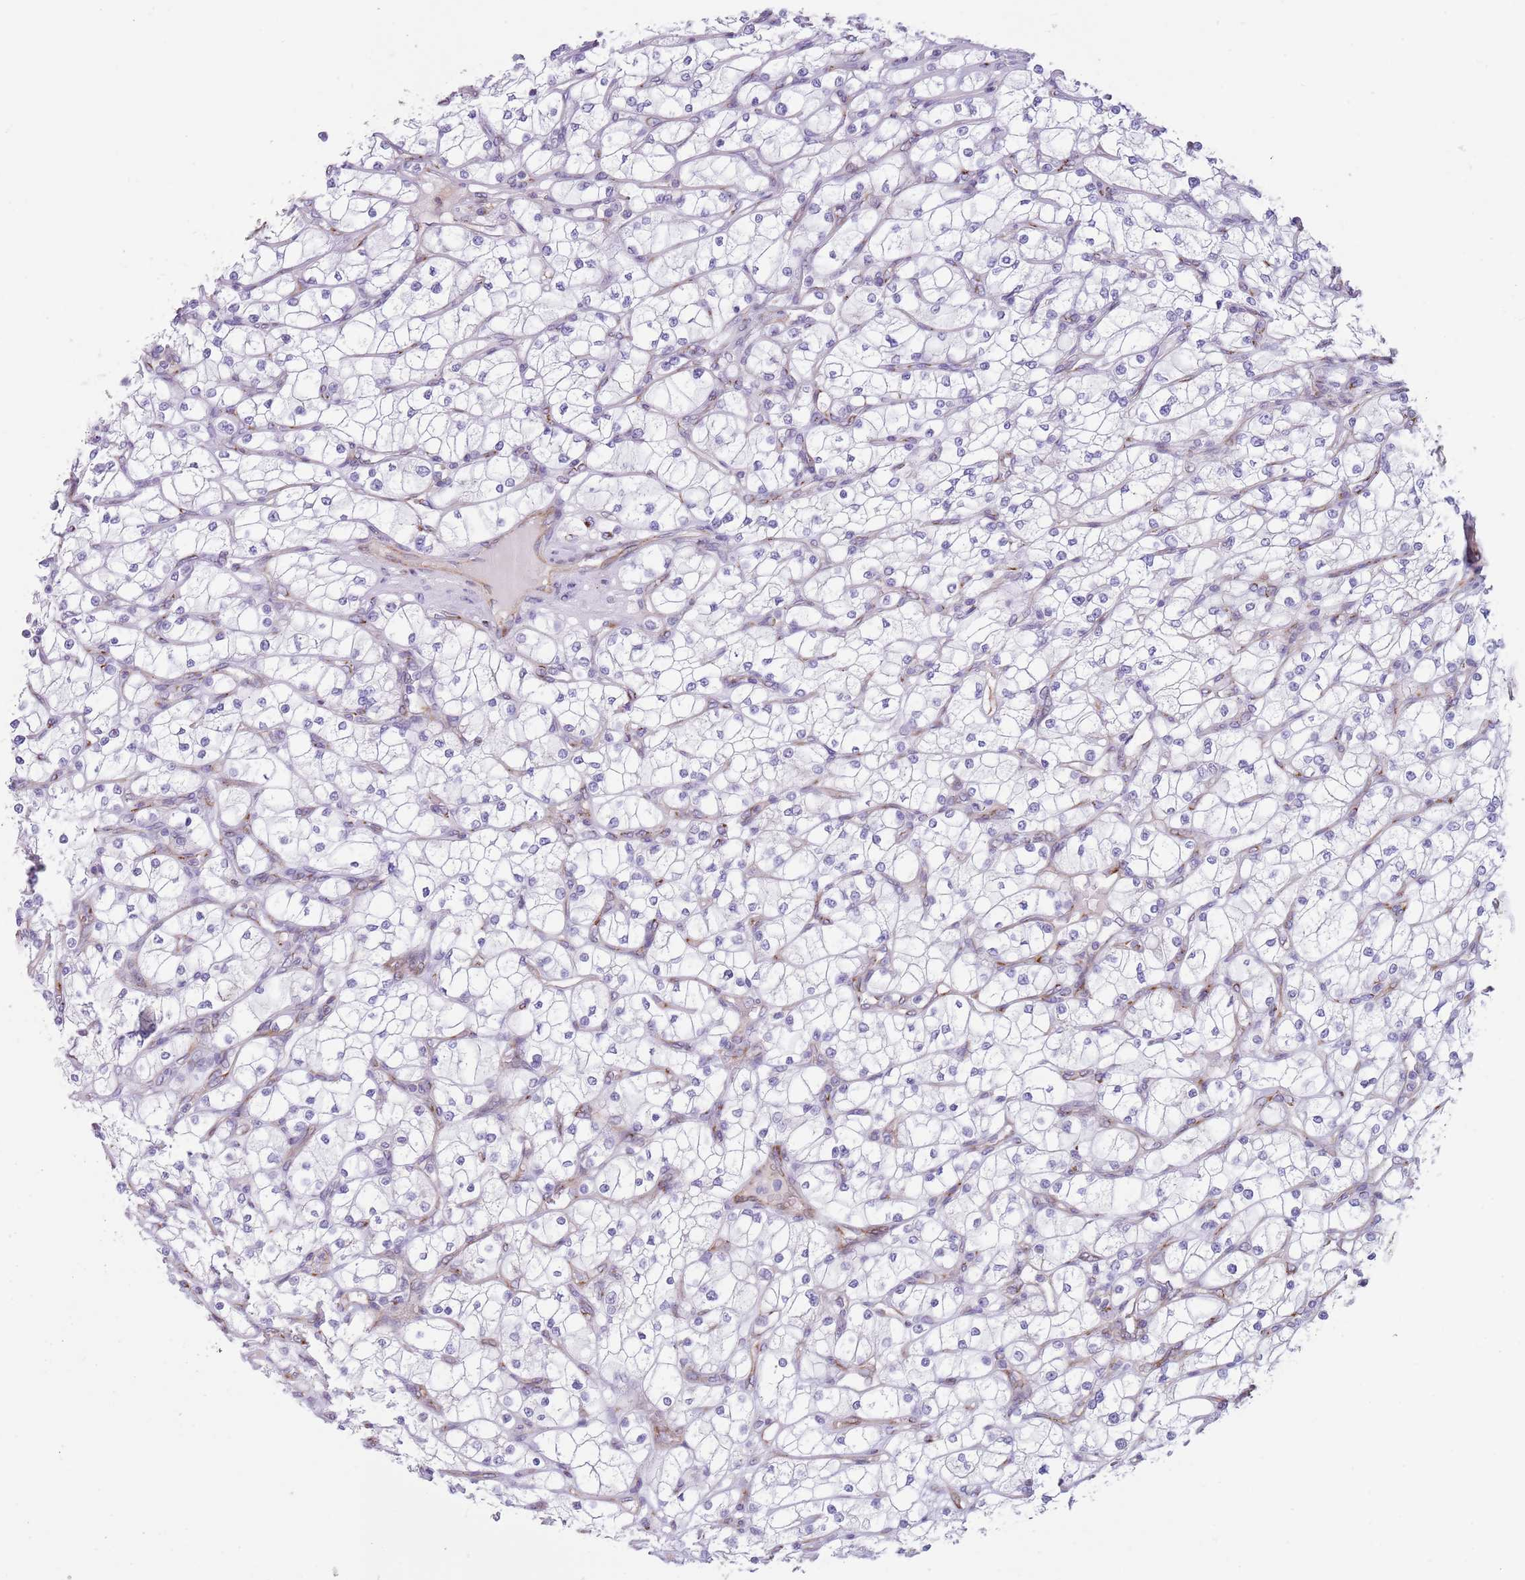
{"staining": {"intensity": "negative", "quantity": "none", "location": "none"}, "tissue": "renal cancer", "cell_type": "Tumor cells", "image_type": "cancer", "snomed": [{"axis": "morphology", "description": "Adenocarcinoma, NOS"}, {"axis": "topography", "description": "Kidney"}], "caption": "Renal cancer was stained to show a protein in brown. There is no significant positivity in tumor cells.", "gene": "C20orf96", "patient": {"sex": "male", "age": 80}}